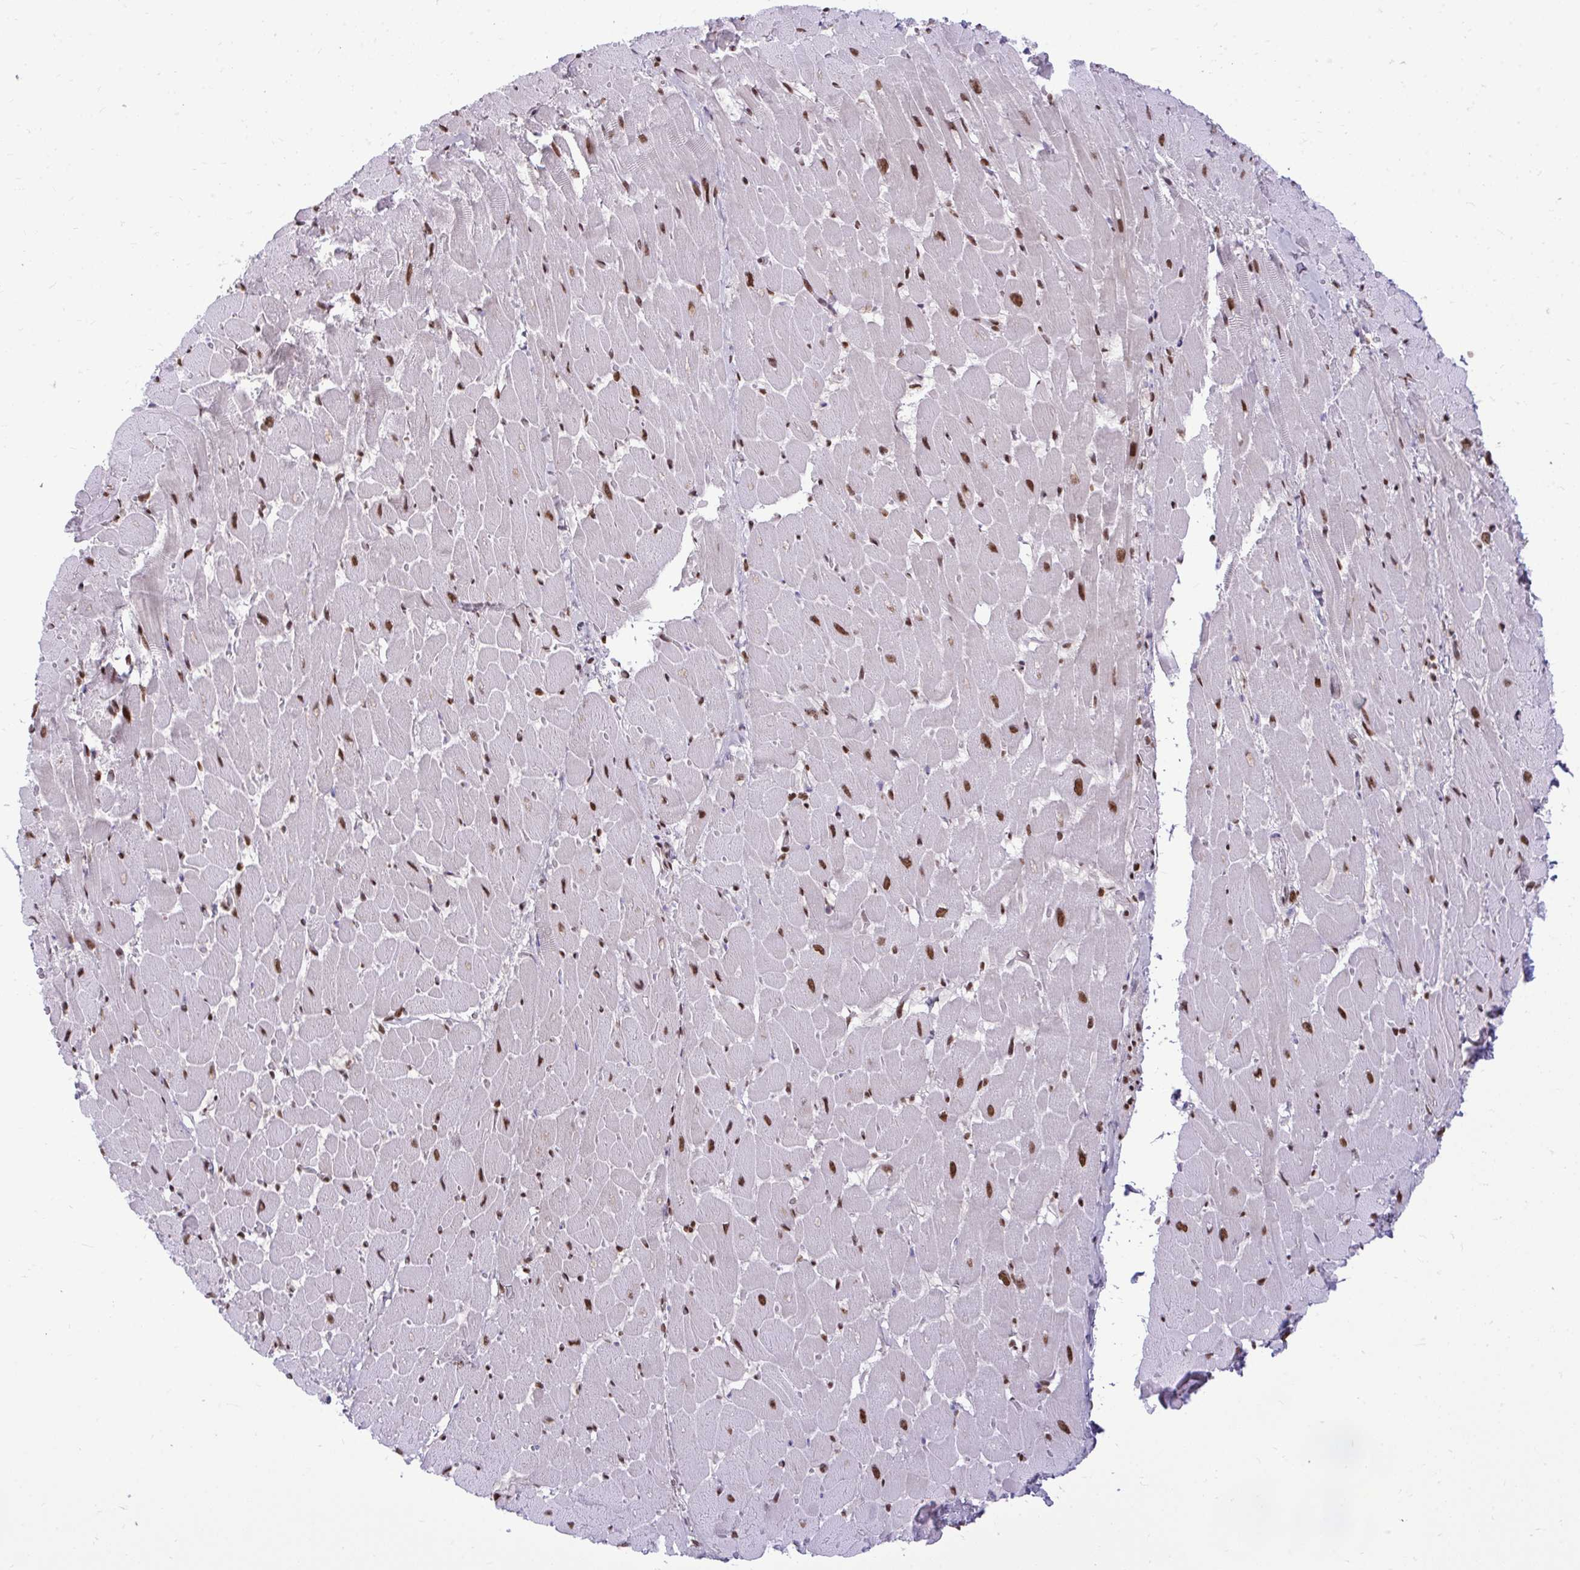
{"staining": {"intensity": "strong", "quantity": "25%-75%", "location": "nuclear"}, "tissue": "heart muscle", "cell_type": "Cardiomyocytes", "image_type": "normal", "snomed": [{"axis": "morphology", "description": "Normal tissue, NOS"}, {"axis": "topography", "description": "Heart"}], "caption": "A brown stain shows strong nuclear expression of a protein in cardiomyocytes of unremarkable heart muscle. (Brightfield microscopy of DAB IHC at high magnification).", "gene": "CDYL", "patient": {"sex": "male", "age": 37}}